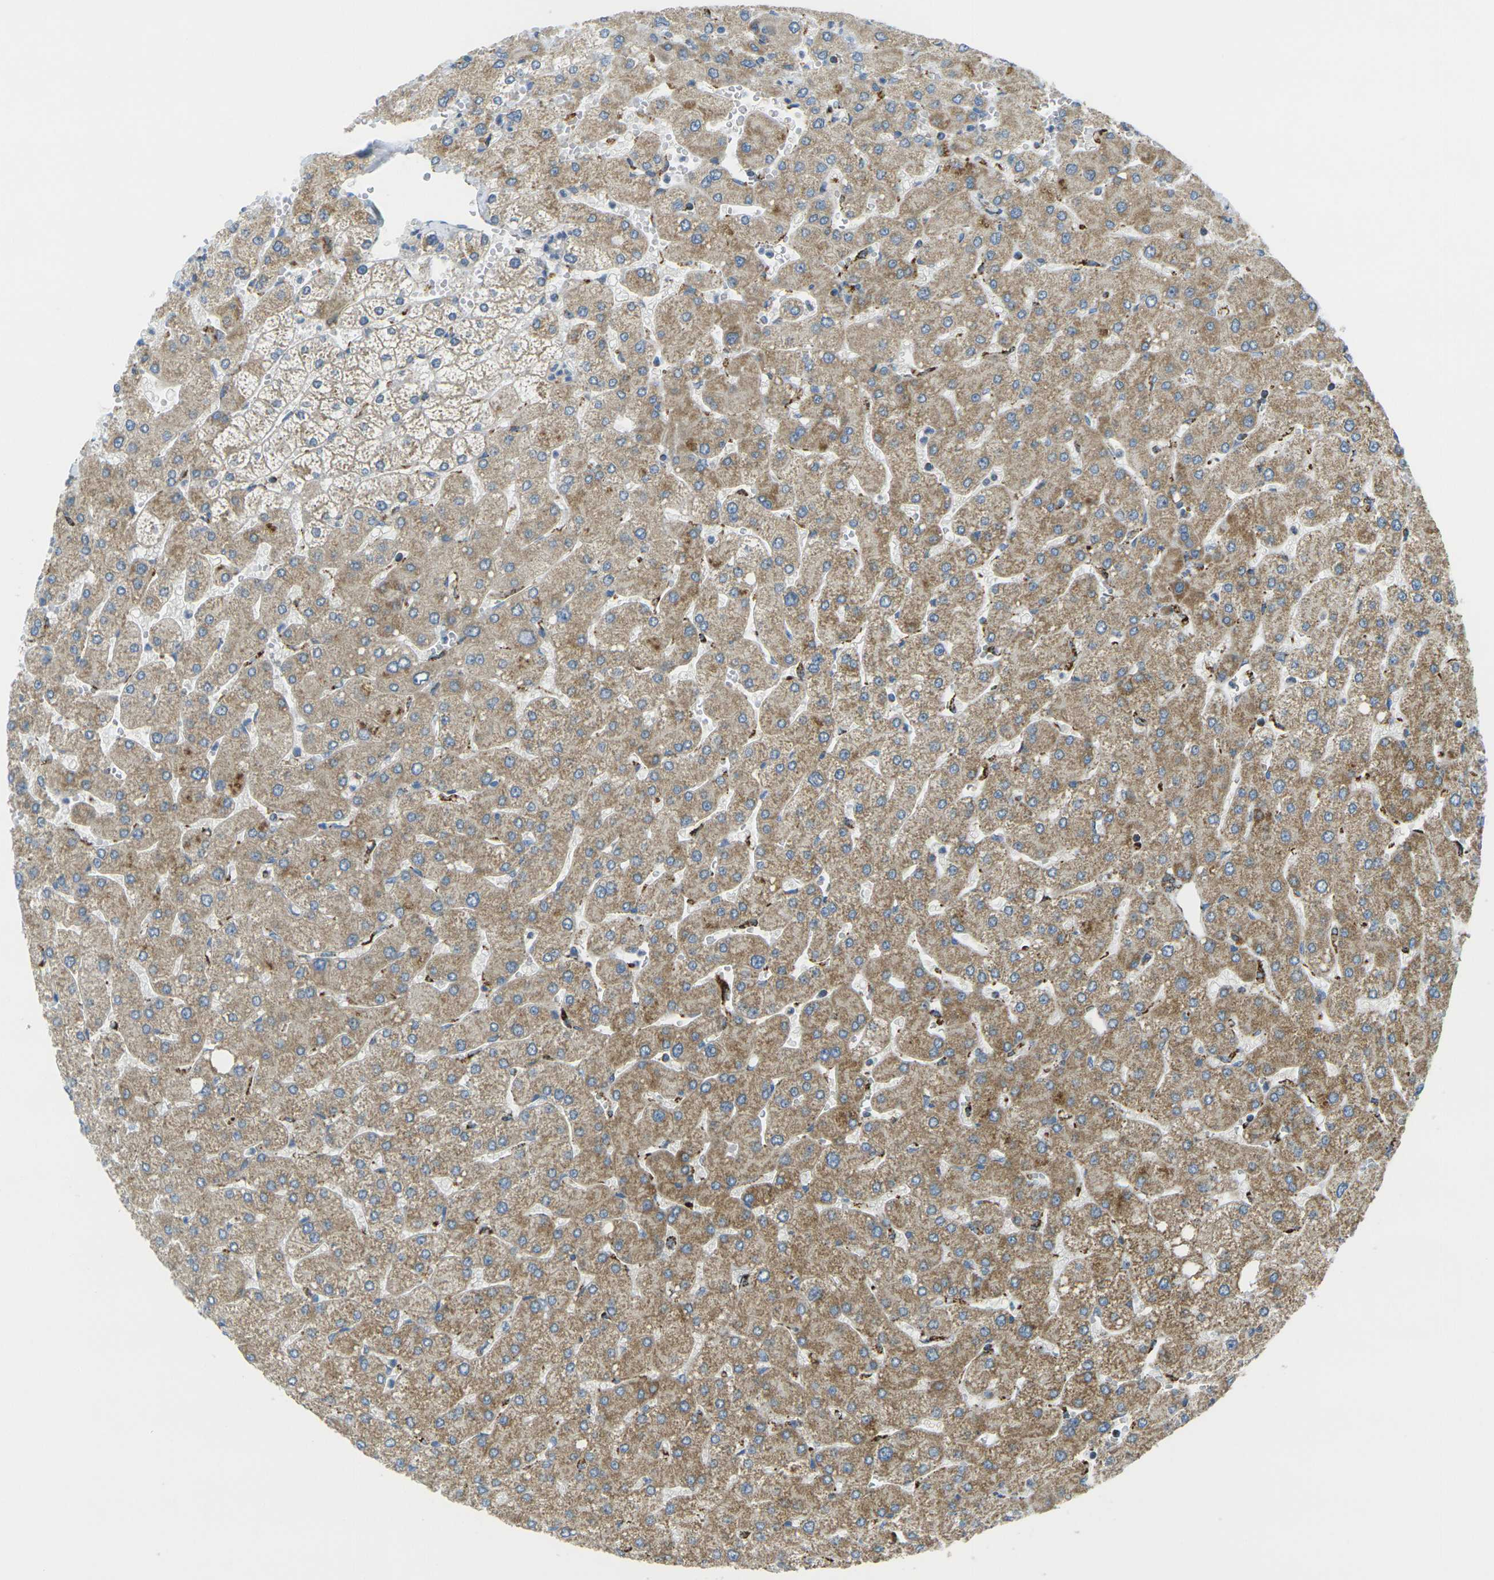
{"staining": {"intensity": "moderate", "quantity": ">75%", "location": "cytoplasmic/membranous"}, "tissue": "liver", "cell_type": "Cholangiocytes", "image_type": "normal", "snomed": [{"axis": "morphology", "description": "Normal tissue, NOS"}, {"axis": "topography", "description": "Liver"}], "caption": "Benign liver reveals moderate cytoplasmic/membranous staining in approximately >75% of cholangiocytes.", "gene": "CYB5R1", "patient": {"sex": "male", "age": 55}}